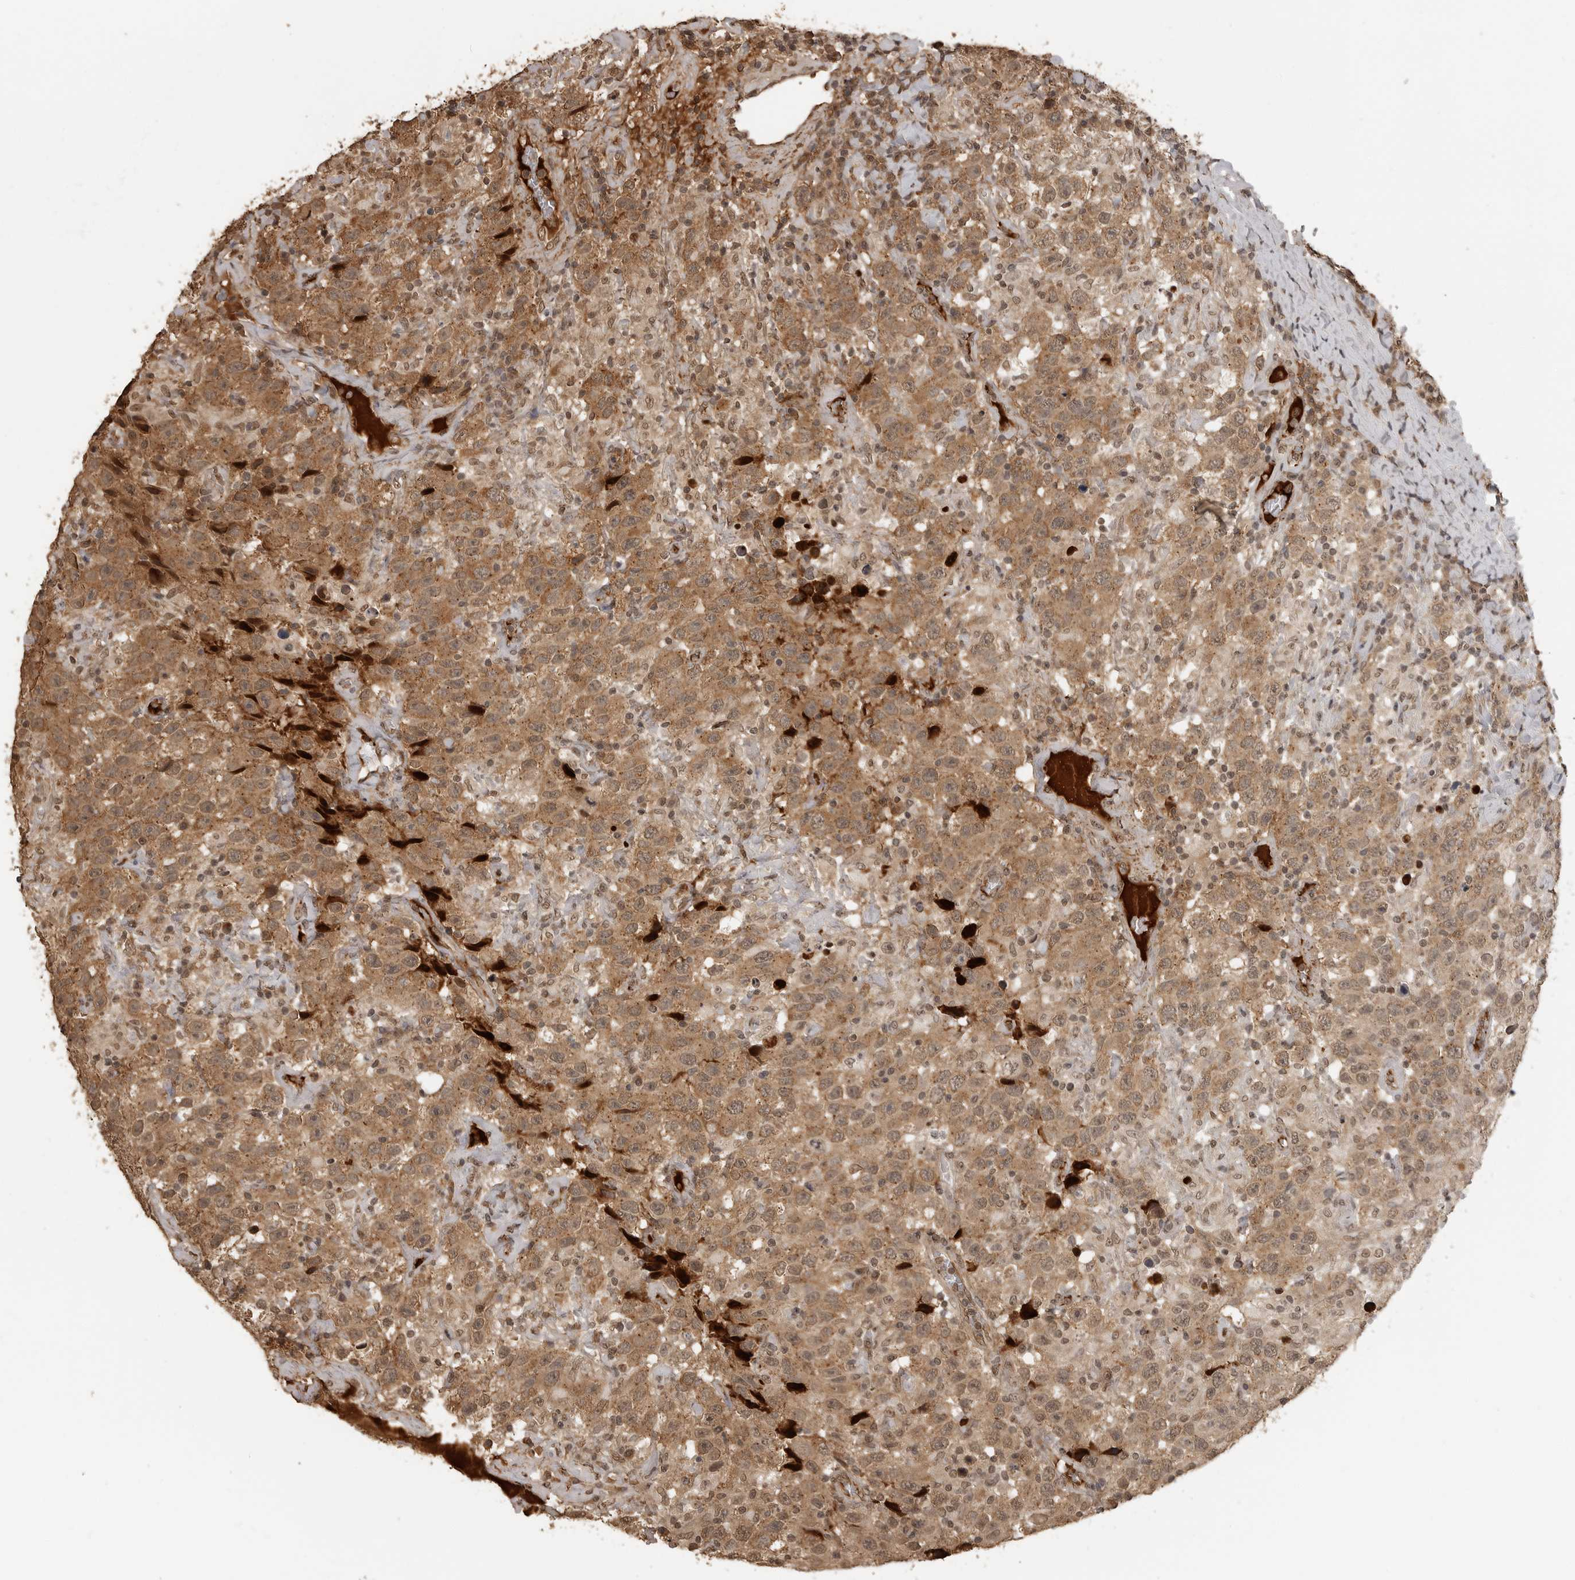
{"staining": {"intensity": "moderate", "quantity": ">75%", "location": "cytoplasmic/membranous,nuclear"}, "tissue": "testis cancer", "cell_type": "Tumor cells", "image_type": "cancer", "snomed": [{"axis": "morphology", "description": "Seminoma, NOS"}, {"axis": "topography", "description": "Testis"}], "caption": "Testis seminoma stained for a protein (brown) demonstrates moderate cytoplasmic/membranous and nuclear positive expression in about >75% of tumor cells.", "gene": "CLOCK", "patient": {"sex": "male", "age": 41}}